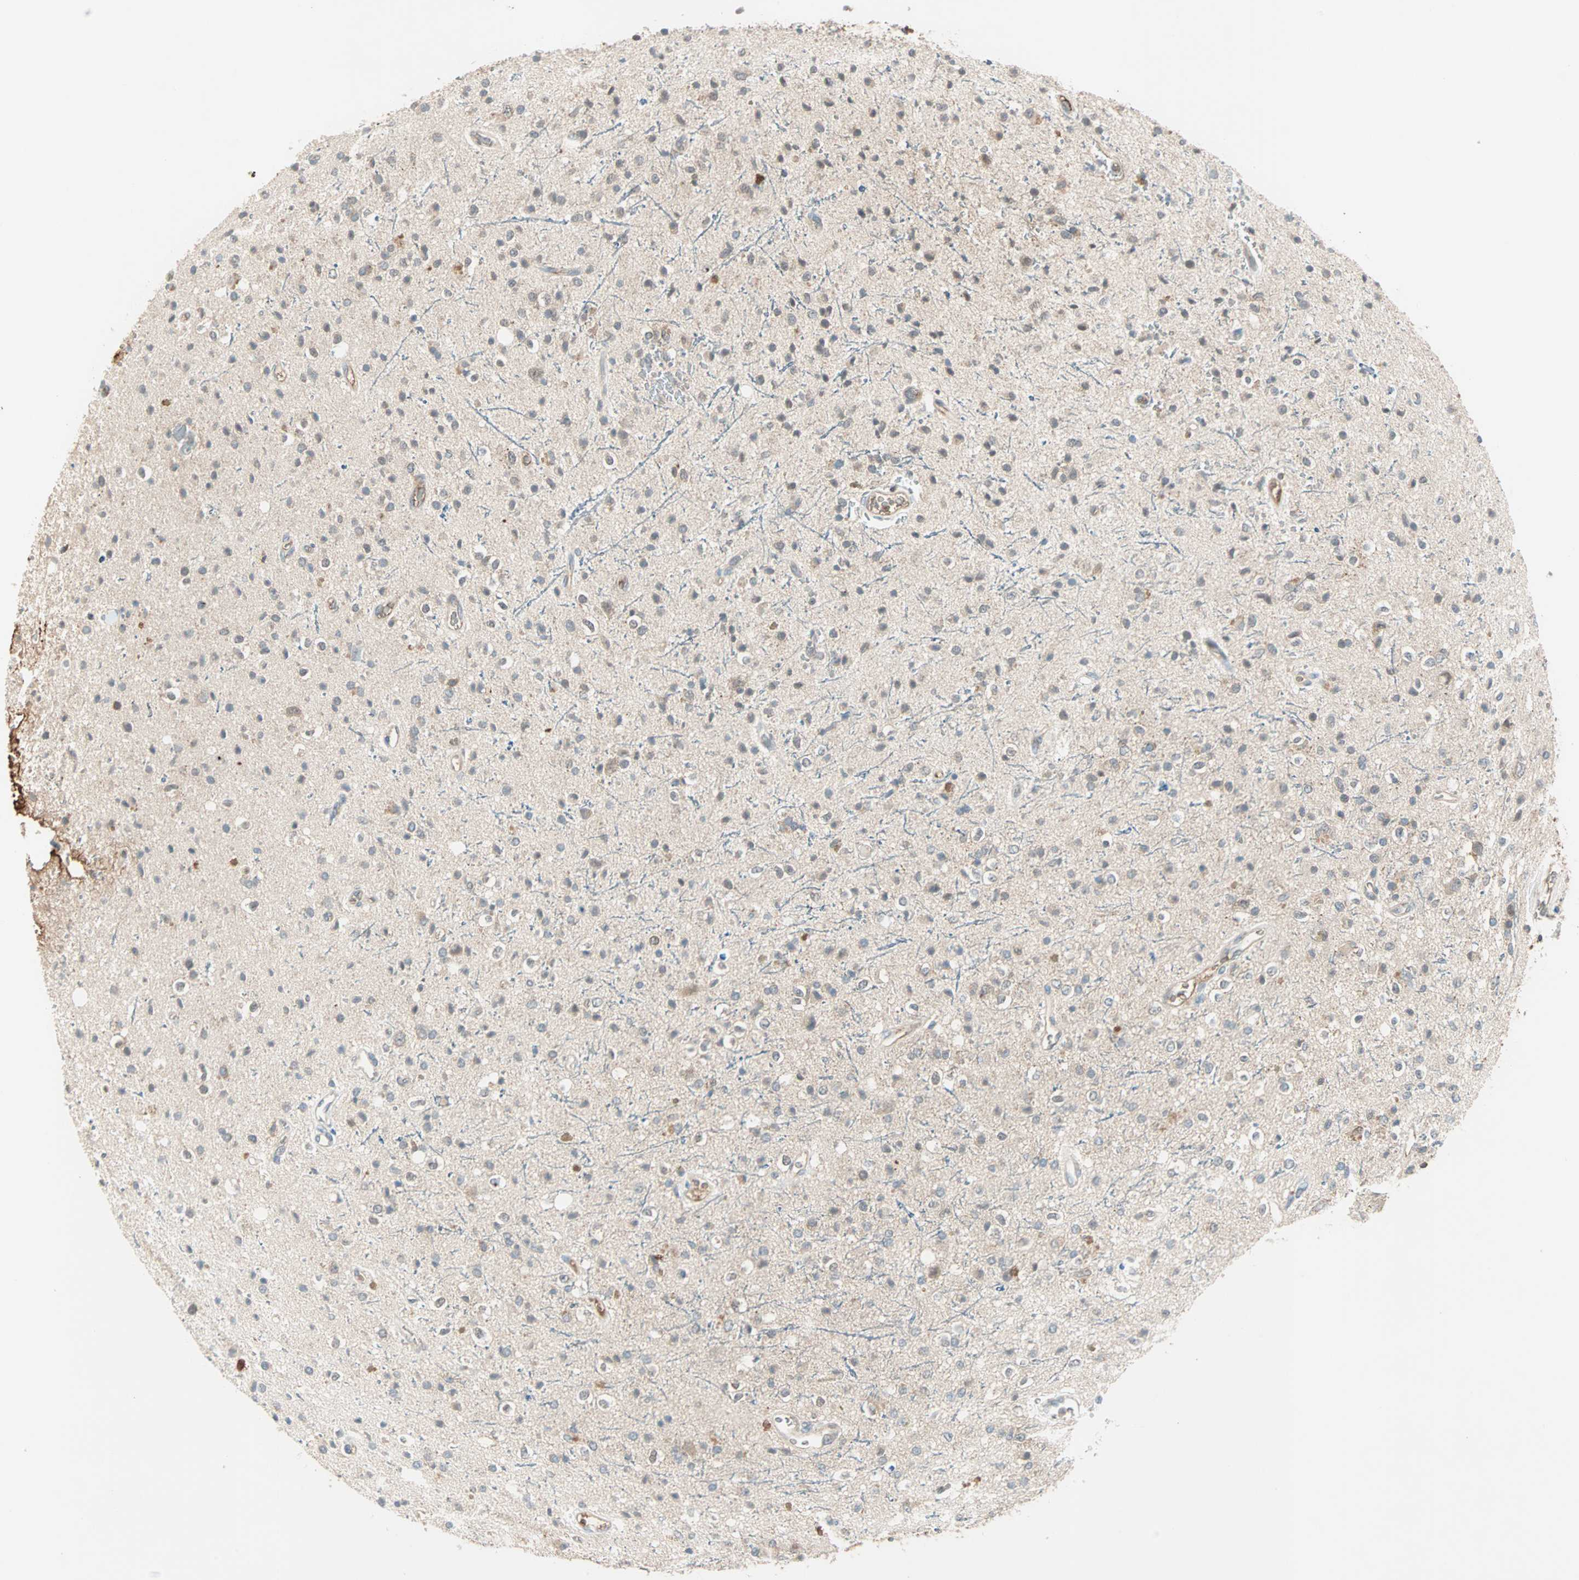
{"staining": {"intensity": "moderate", "quantity": "25%-75%", "location": "cytoplasmic/membranous"}, "tissue": "glioma", "cell_type": "Tumor cells", "image_type": "cancer", "snomed": [{"axis": "morphology", "description": "Glioma, malignant, High grade"}, {"axis": "topography", "description": "Brain"}], "caption": "Protein analysis of glioma tissue shows moderate cytoplasmic/membranous expression in approximately 25%-75% of tumor cells.", "gene": "TEC", "patient": {"sex": "male", "age": 47}}